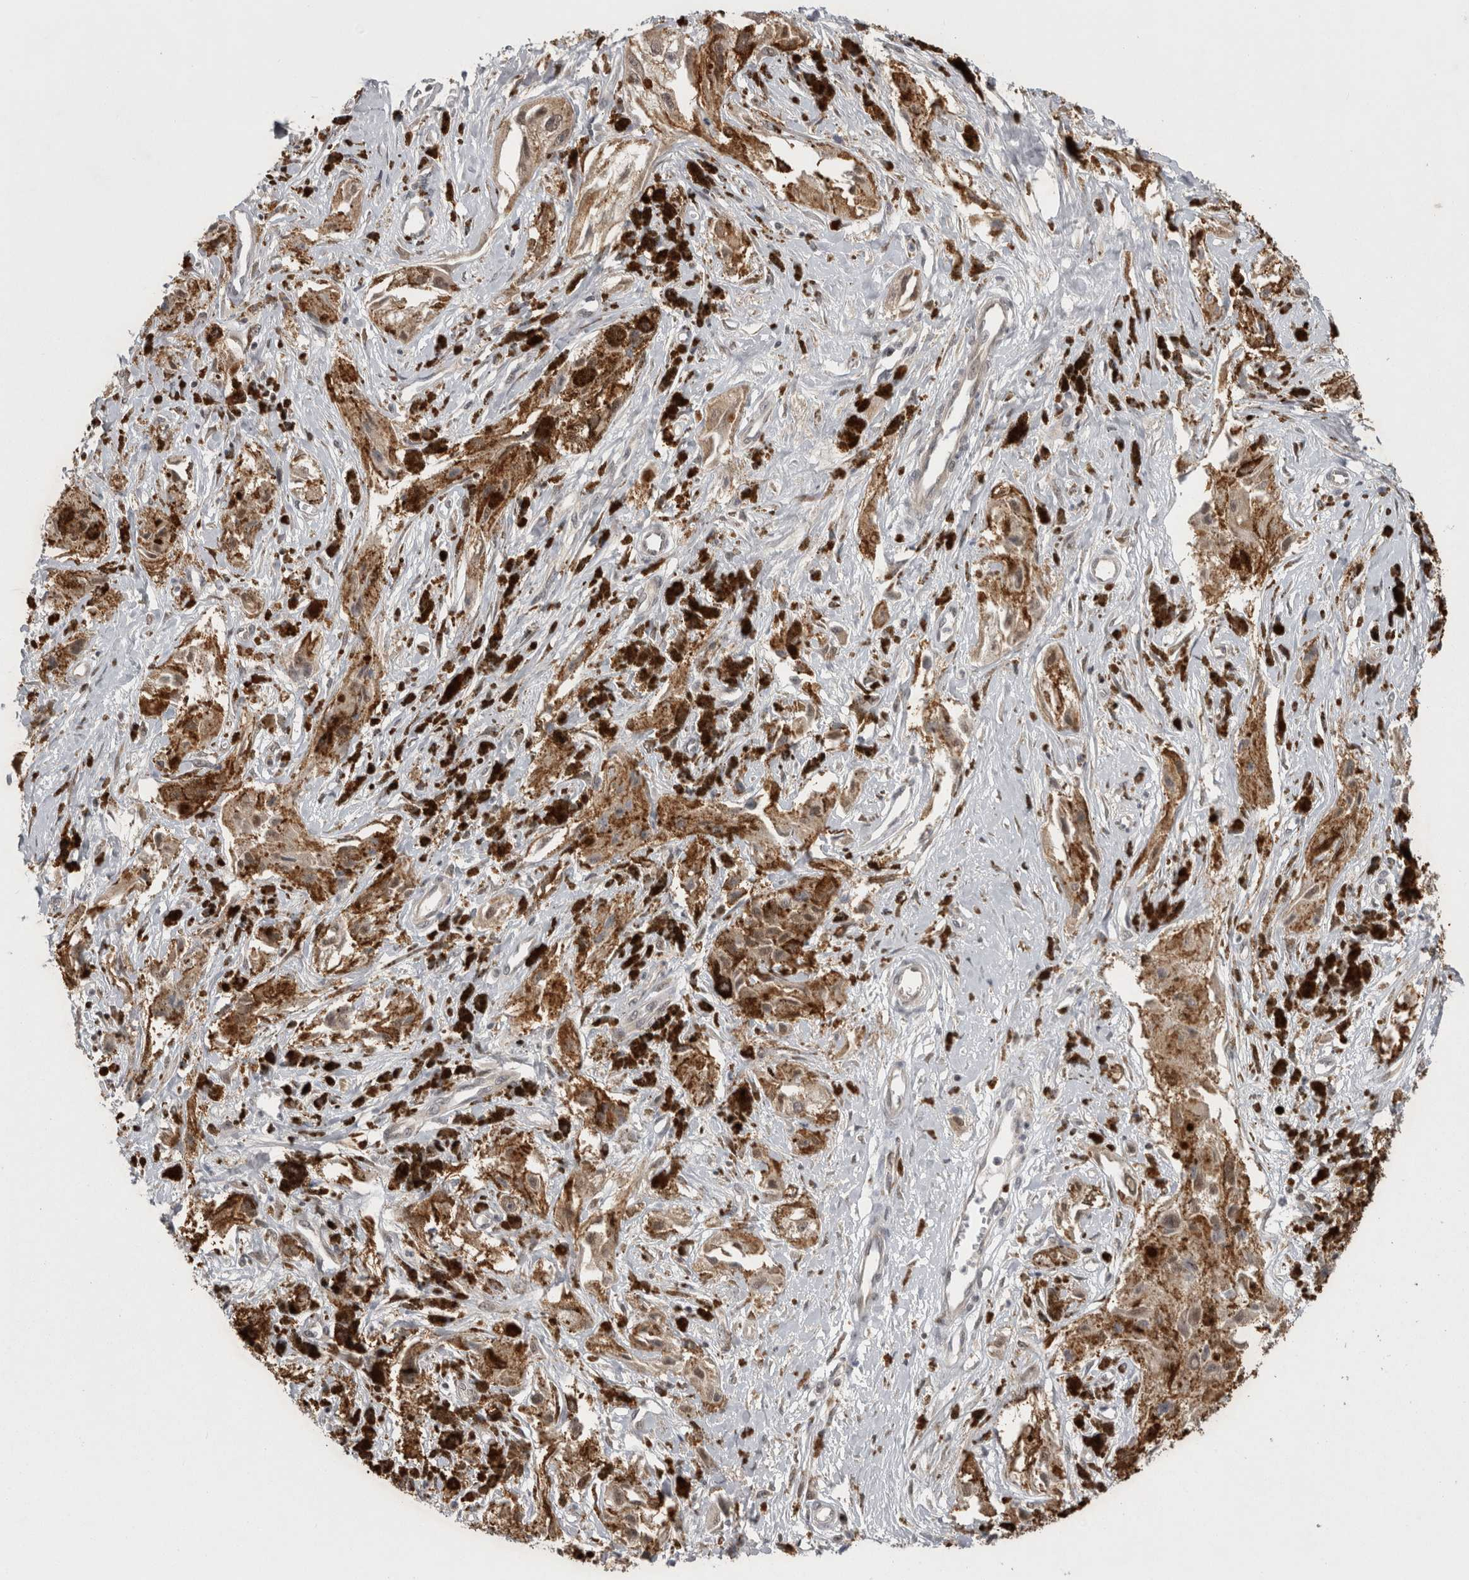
{"staining": {"intensity": "weak", "quantity": ">75%", "location": "nuclear"}, "tissue": "melanoma", "cell_type": "Tumor cells", "image_type": "cancer", "snomed": [{"axis": "morphology", "description": "Malignant melanoma, NOS"}, {"axis": "topography", "description": "Skin"}], "caption": "An immunohistochemistry (IHC) histopathology image of neoplastic tissue is shown. Protein staining in brown shows weak nuclear positivity in malignant melanoma within tumor cells.", "gene": "PSMB2", "patient": {"sex": "male", "age": 88}}